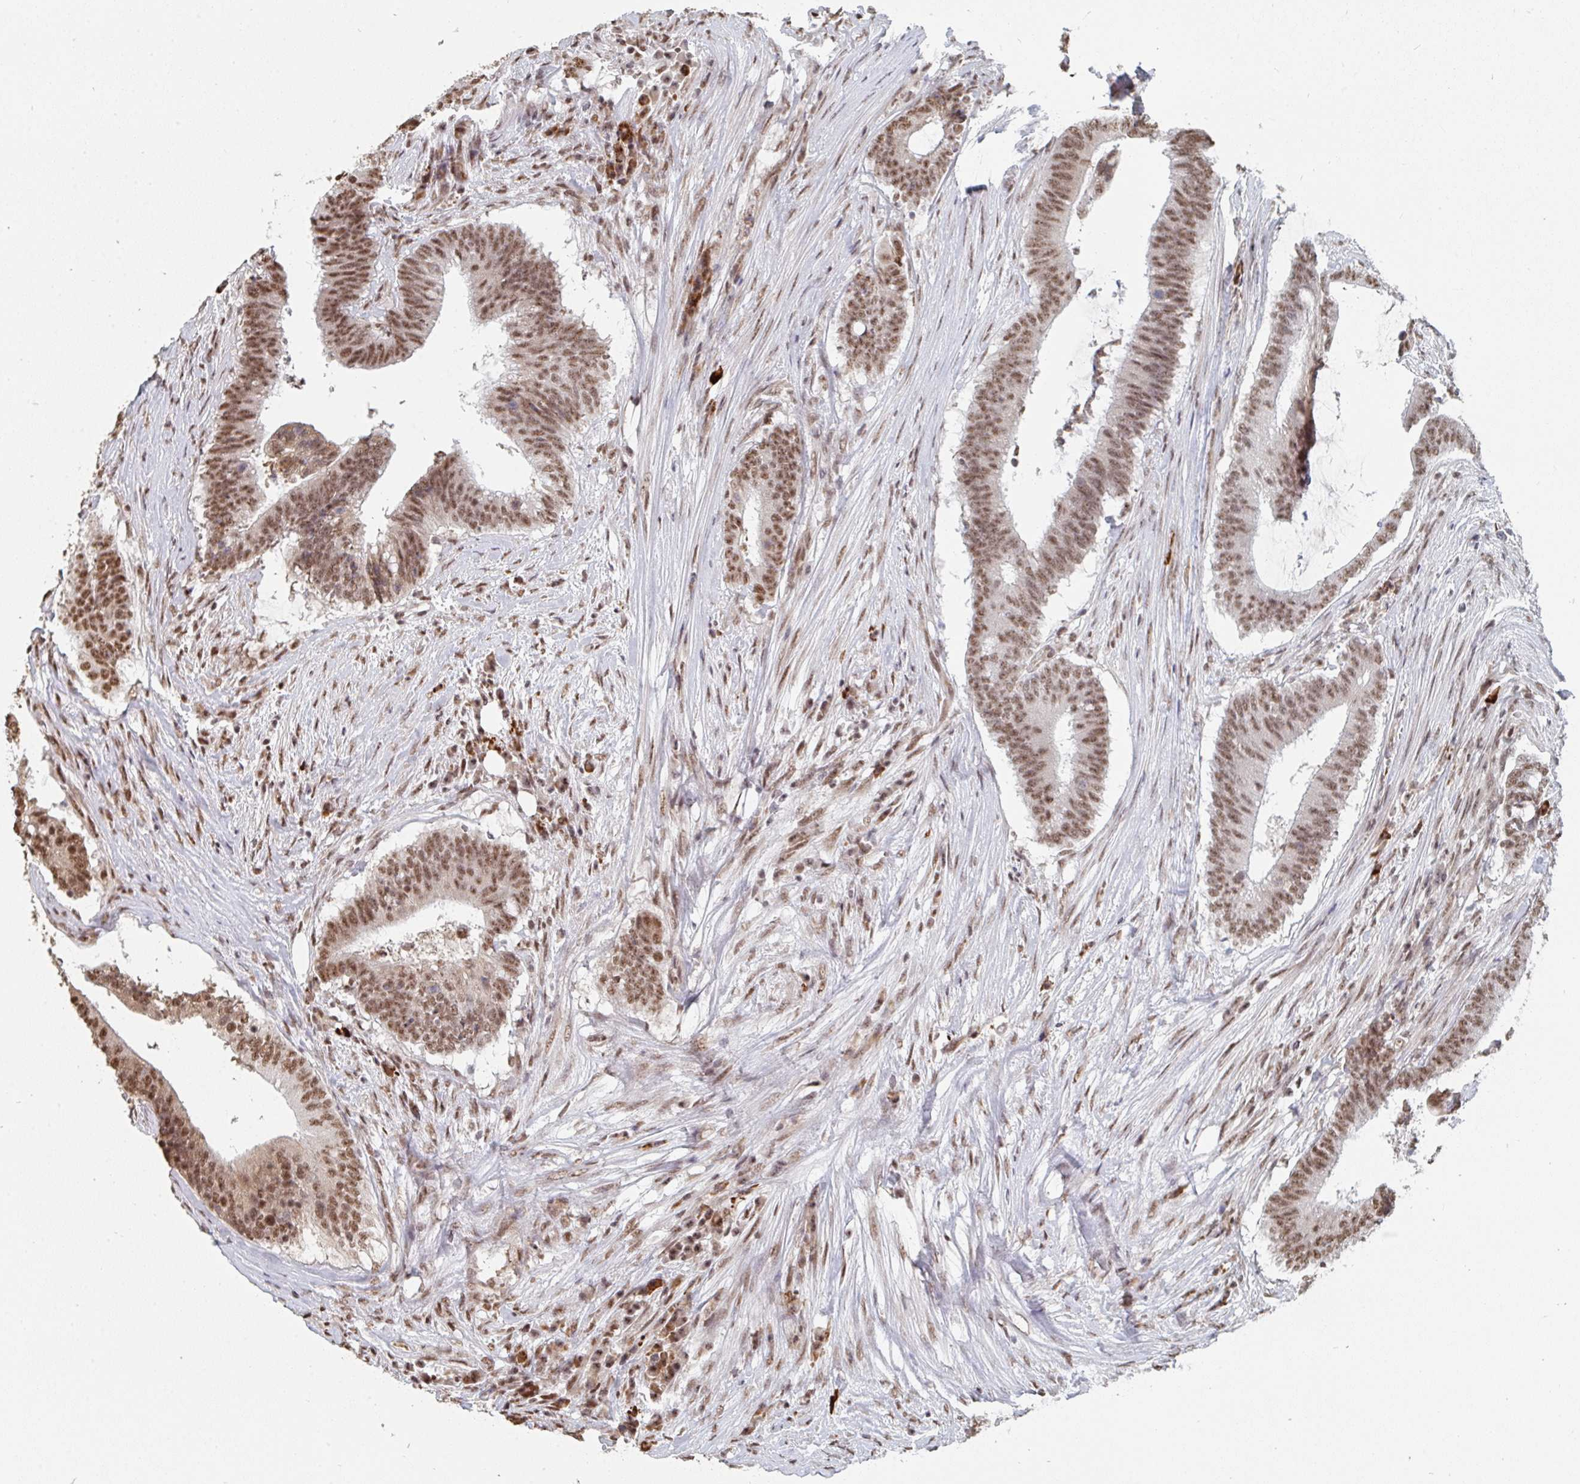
{"staining": {"intensity": "moderate", "quantity": ">75%", "location": "nuclear"}, "tissue": "colorectal cancer", "cell_type": "Tumor cells", "image_type": "cancer", "snomed": [{"axis": "morphology", "description": "Adenocarcinoma, NOS"}, {"axis": "topography", "description": "Colon"}], "caption": "Colorectal cancer stained with a brown dye reveals moderate nuclear positive staining in about >75% of tumor cells.", "gene": "MBNL1", "patient": {"sex": "female", "age": 43}}